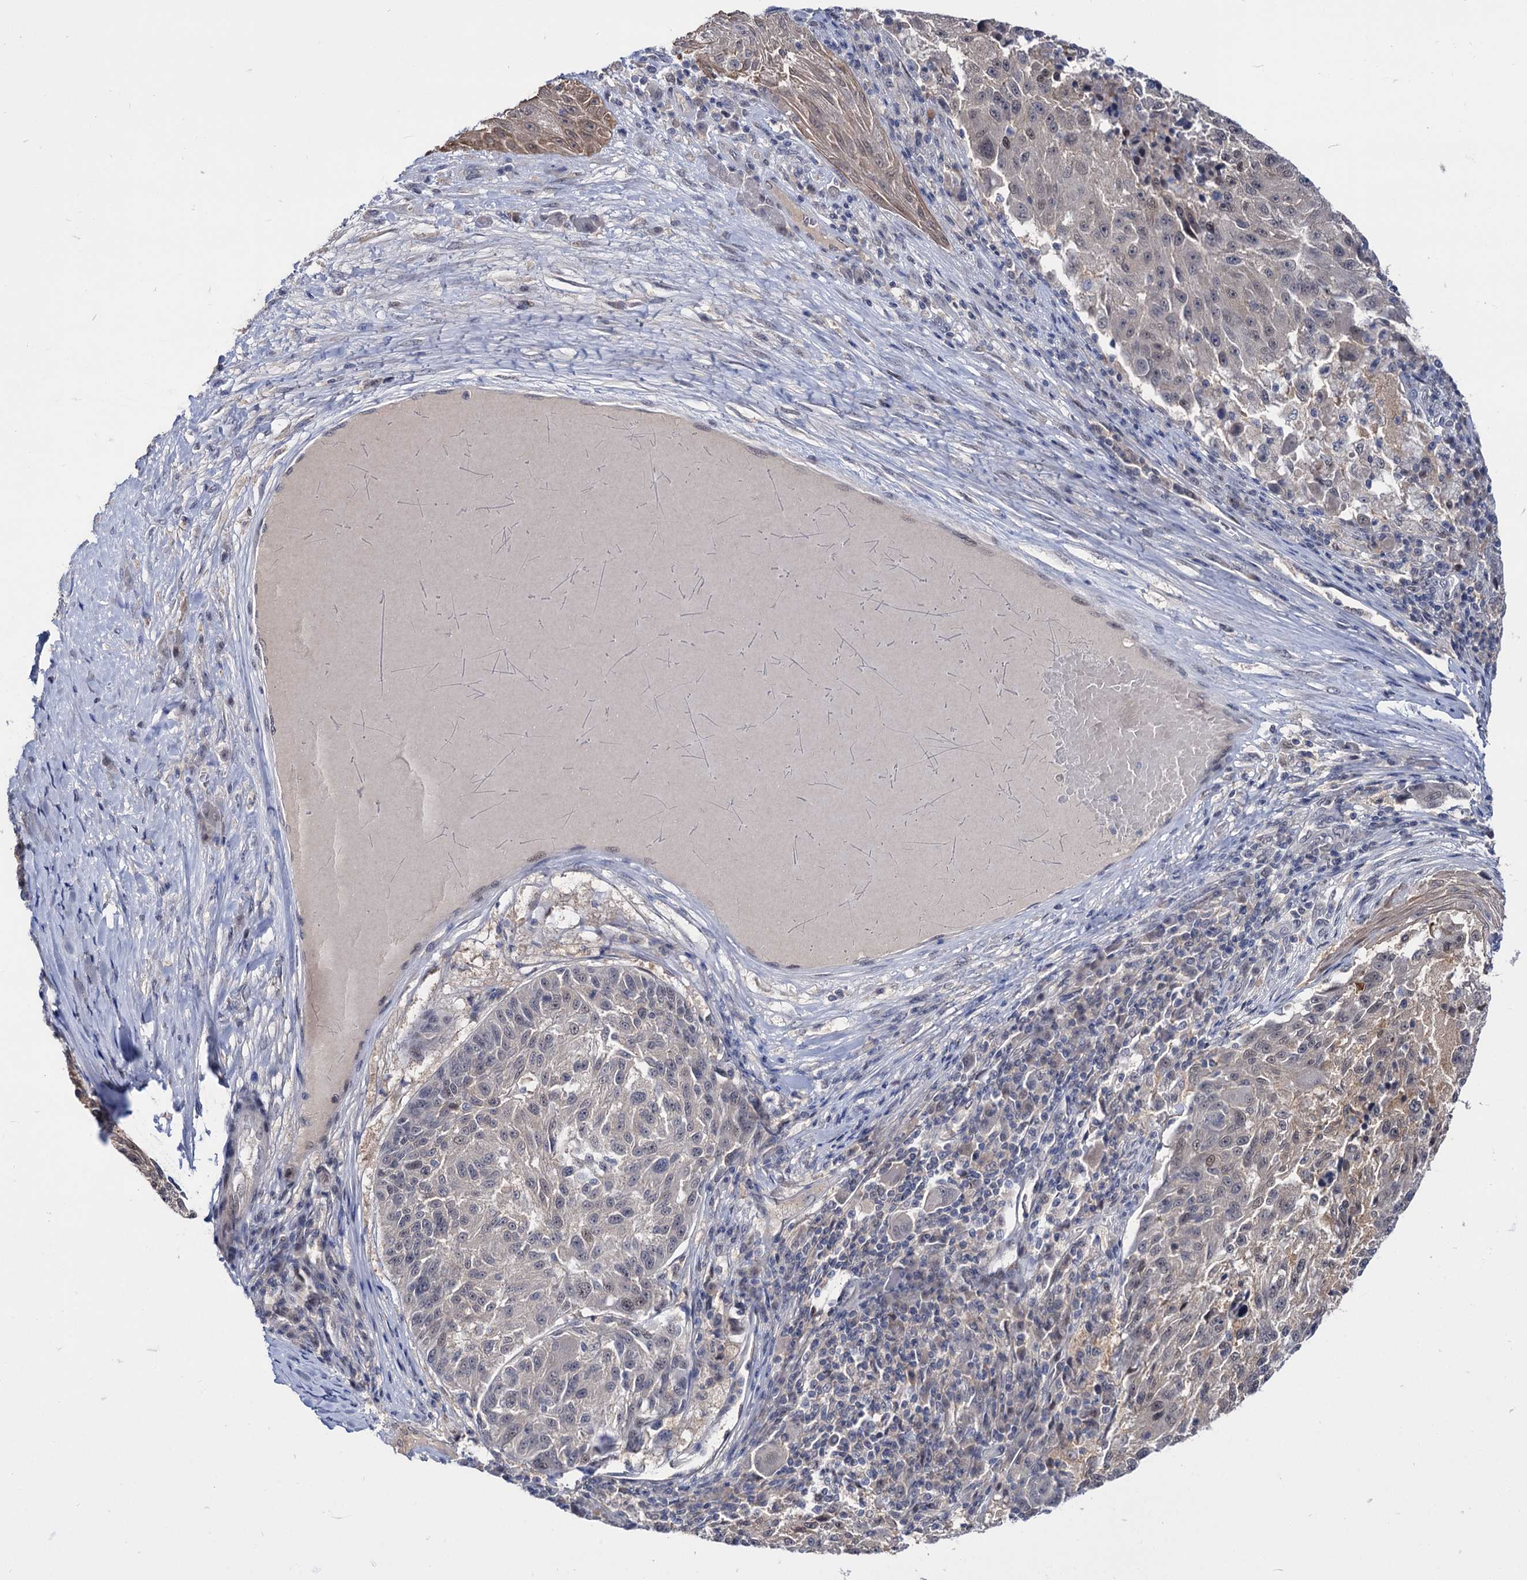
{"staining": {"intensity": "negative", "quantity": "none", "location": "none"}, "tissue": "melanoma", "cell_type": "Tumor cells", "image_type": "cancer", "snomed": [{"axis": "morphology", "description": "Malignant melanoma, NOS"}, {"axis": "topography", "description": "Skin"}], "caption": "Tumor cells show no significant protein positivity in malignant melanoma.", "gene": "NEK10", "patient": {"sex": "male", "age": 53}}